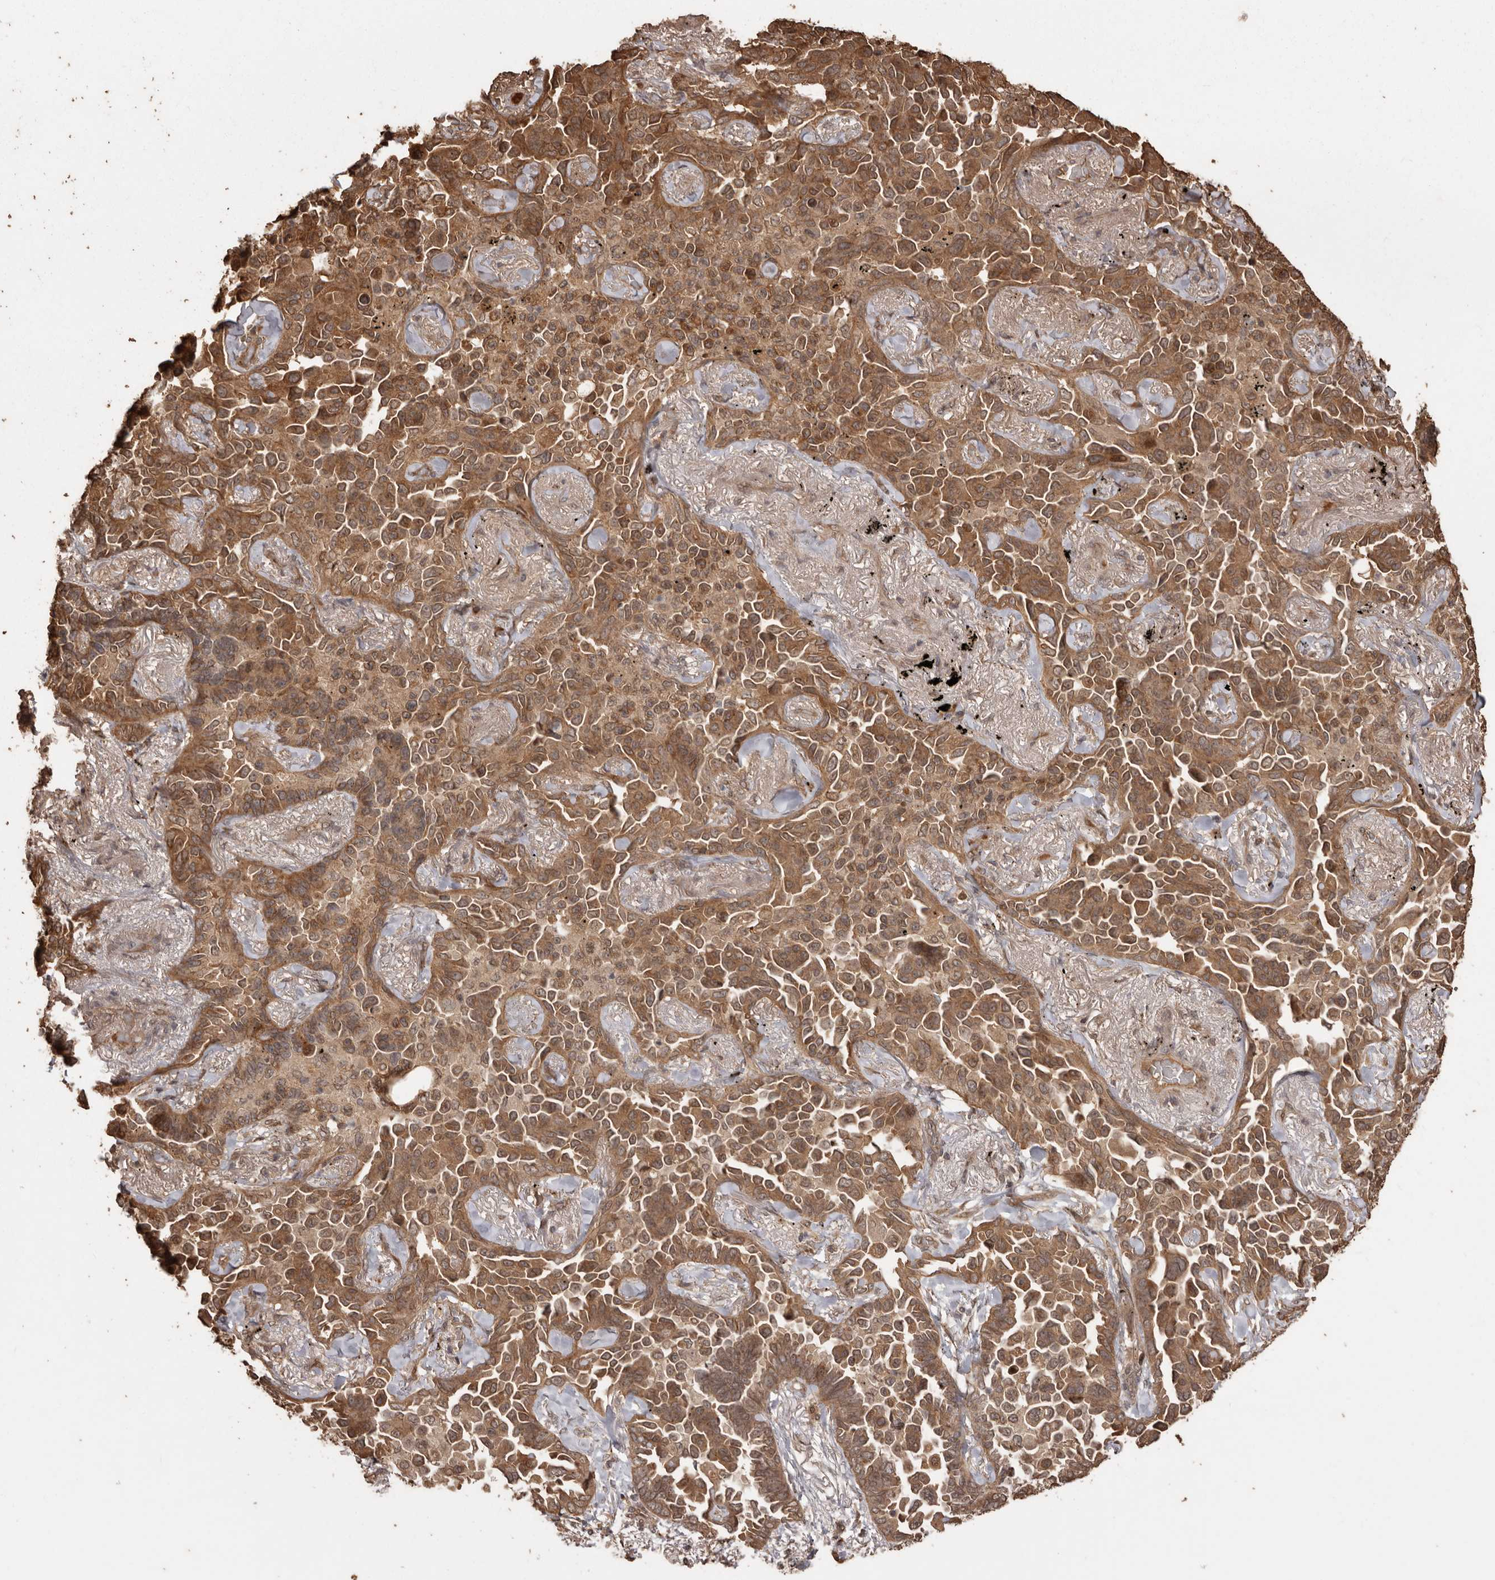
{"staining": {"intensity": "moderate", "quantity": ">75%", "location": "cytoplasmic/membranous,nuclear"}, "tissue": "lung cancer", "cell_type": "Tumor cells", "image_type": "cancer", "snomed": [{"axis": "morphology", "description": "Adenocarcinoma, NOS"}, {"axis": "topography", "description": "Lung"}], "caption": "This image reveals immunohistochemistry staining of human adenocarcinoma (lung), with medium moderate cytoplasmic/membranous and nuclear positivity in about >75% of tumor cells.", "gene": "NUP43", "patient": {"sex": "female", "age": 67}}